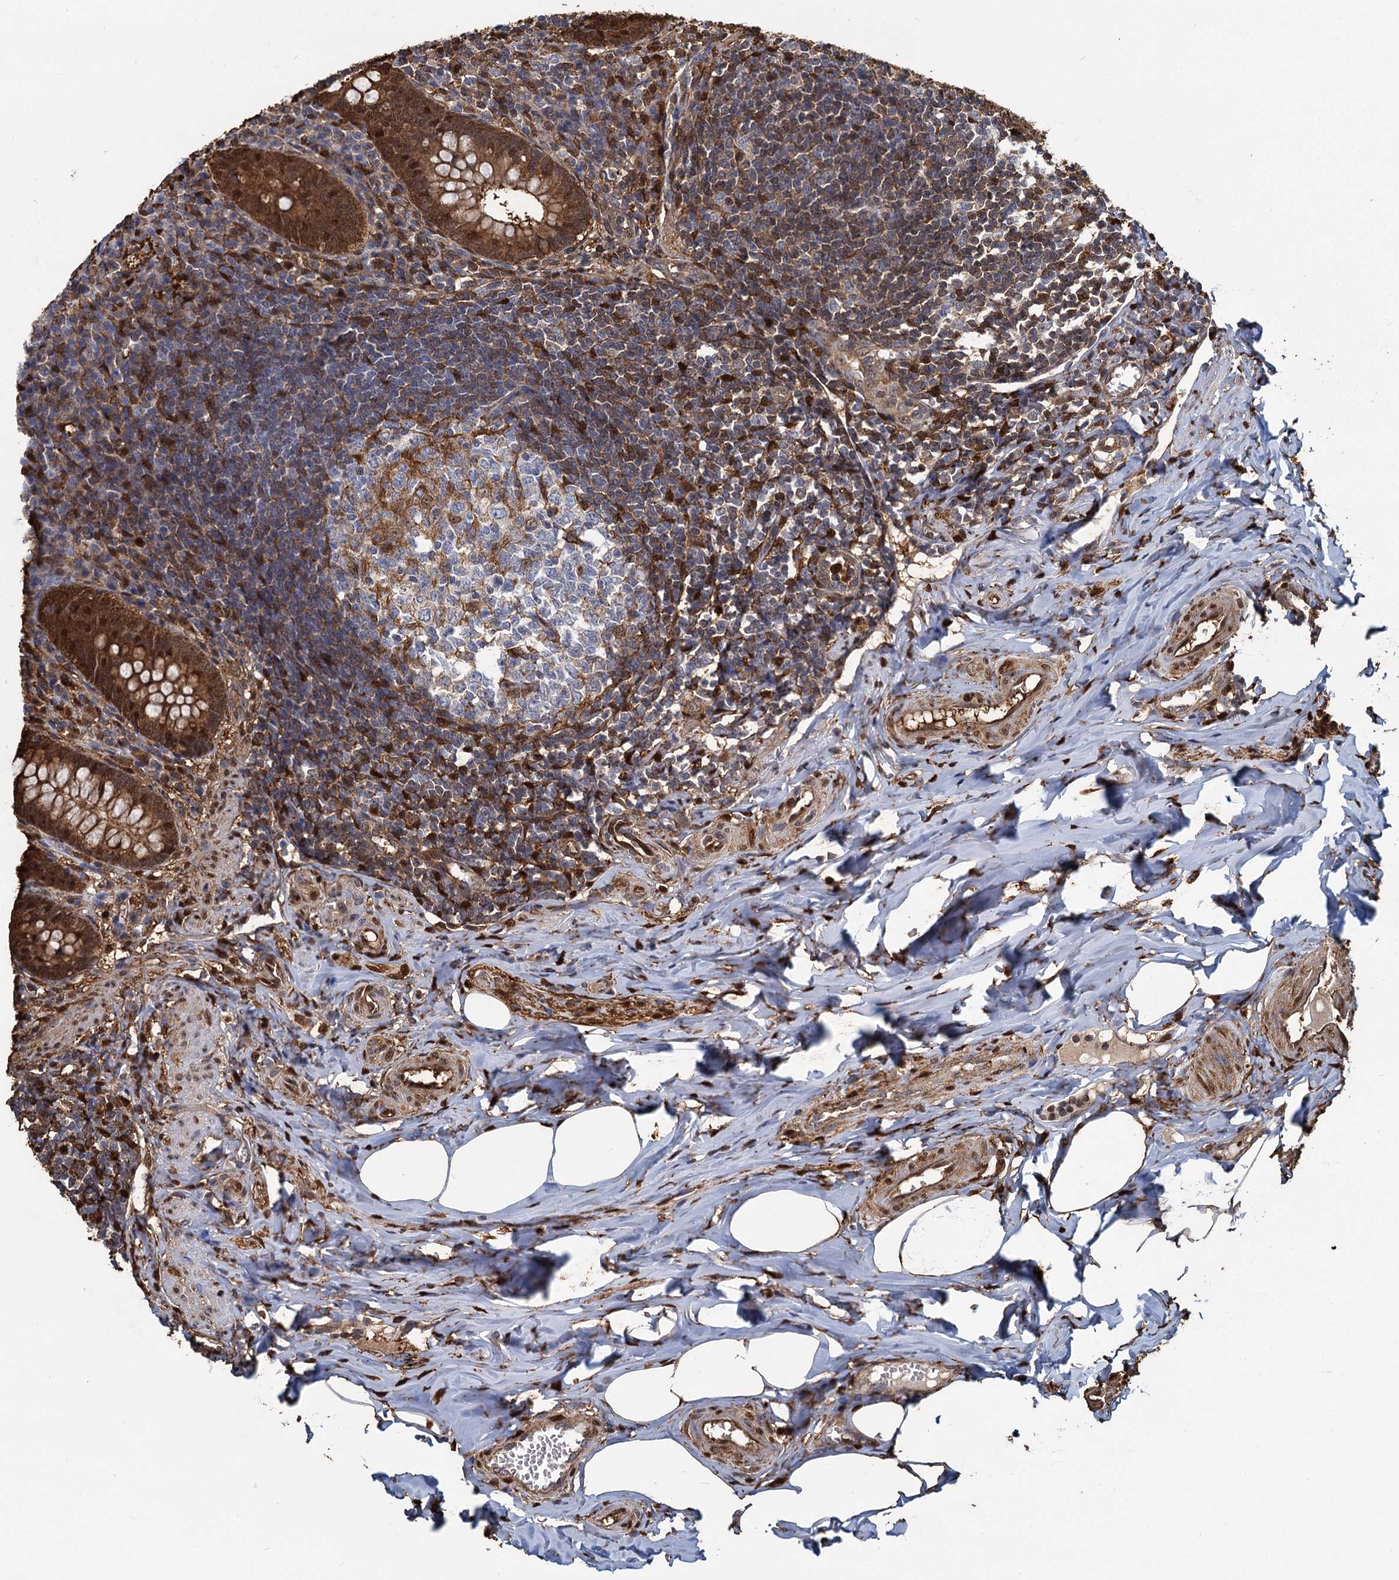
{"staining": {"intensity": "moderate", "quantity": ">75%", "location": "cytoplasmic/membranous,nuclear"}, "tissue": "appendix", "cell_type": "Glandular cells", "image_type": "normal", "snomed": [{"axis": "morphology", "description": "Normal tissue, NOS"}, {"axis": "topography", "description": "Appendix"}], "caption": "A brown stain highlights moderate cytoplasmic/membranous,nuclear expression of a protein in glandular cells of normal appendix. (DAB (3,3'-diaminobenzidine) = brown stain, brightfield microscopy at high magnification).", "gene": "S100A6", "patient": {"sex": "female", "age": 33}}